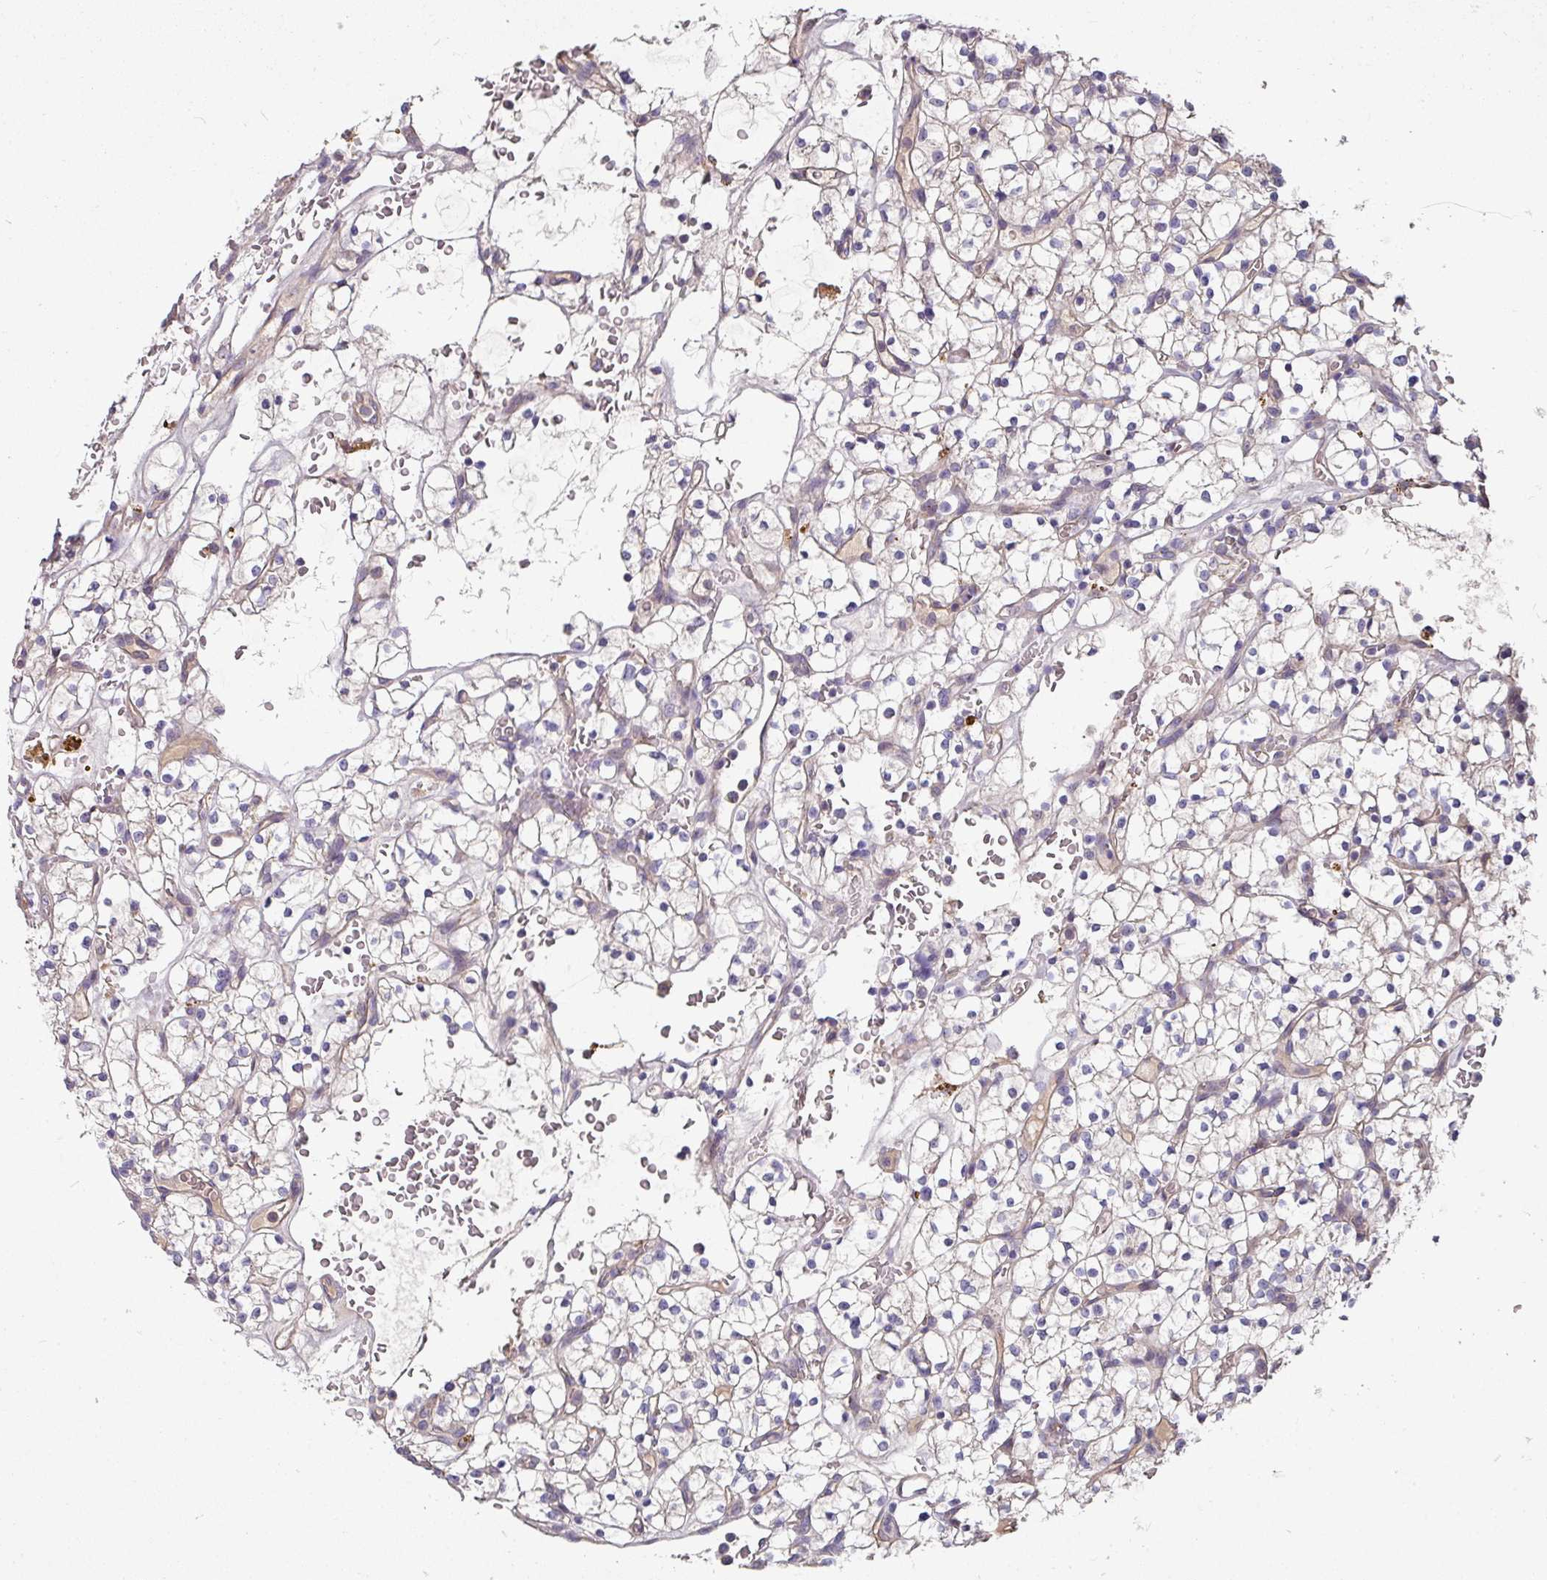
{"staining": {"intensity": "negative", "quantity": "none", "location": "none"}, "tissue": "renal cancer", "cell_type": "Tumor cells", "image_type": "cancer", "snomed": [{"axis": "morphology", "description": "Adenocarcinoma, NOS"}, {"axis": "topography", "description": "Kidney"}], "caption": "IHC of renal cancer (adenocarcinoma) reveals no positivity in tumor cells.", "gene": "C4orf48", "patient": {"sex": "female", "age": 64}}